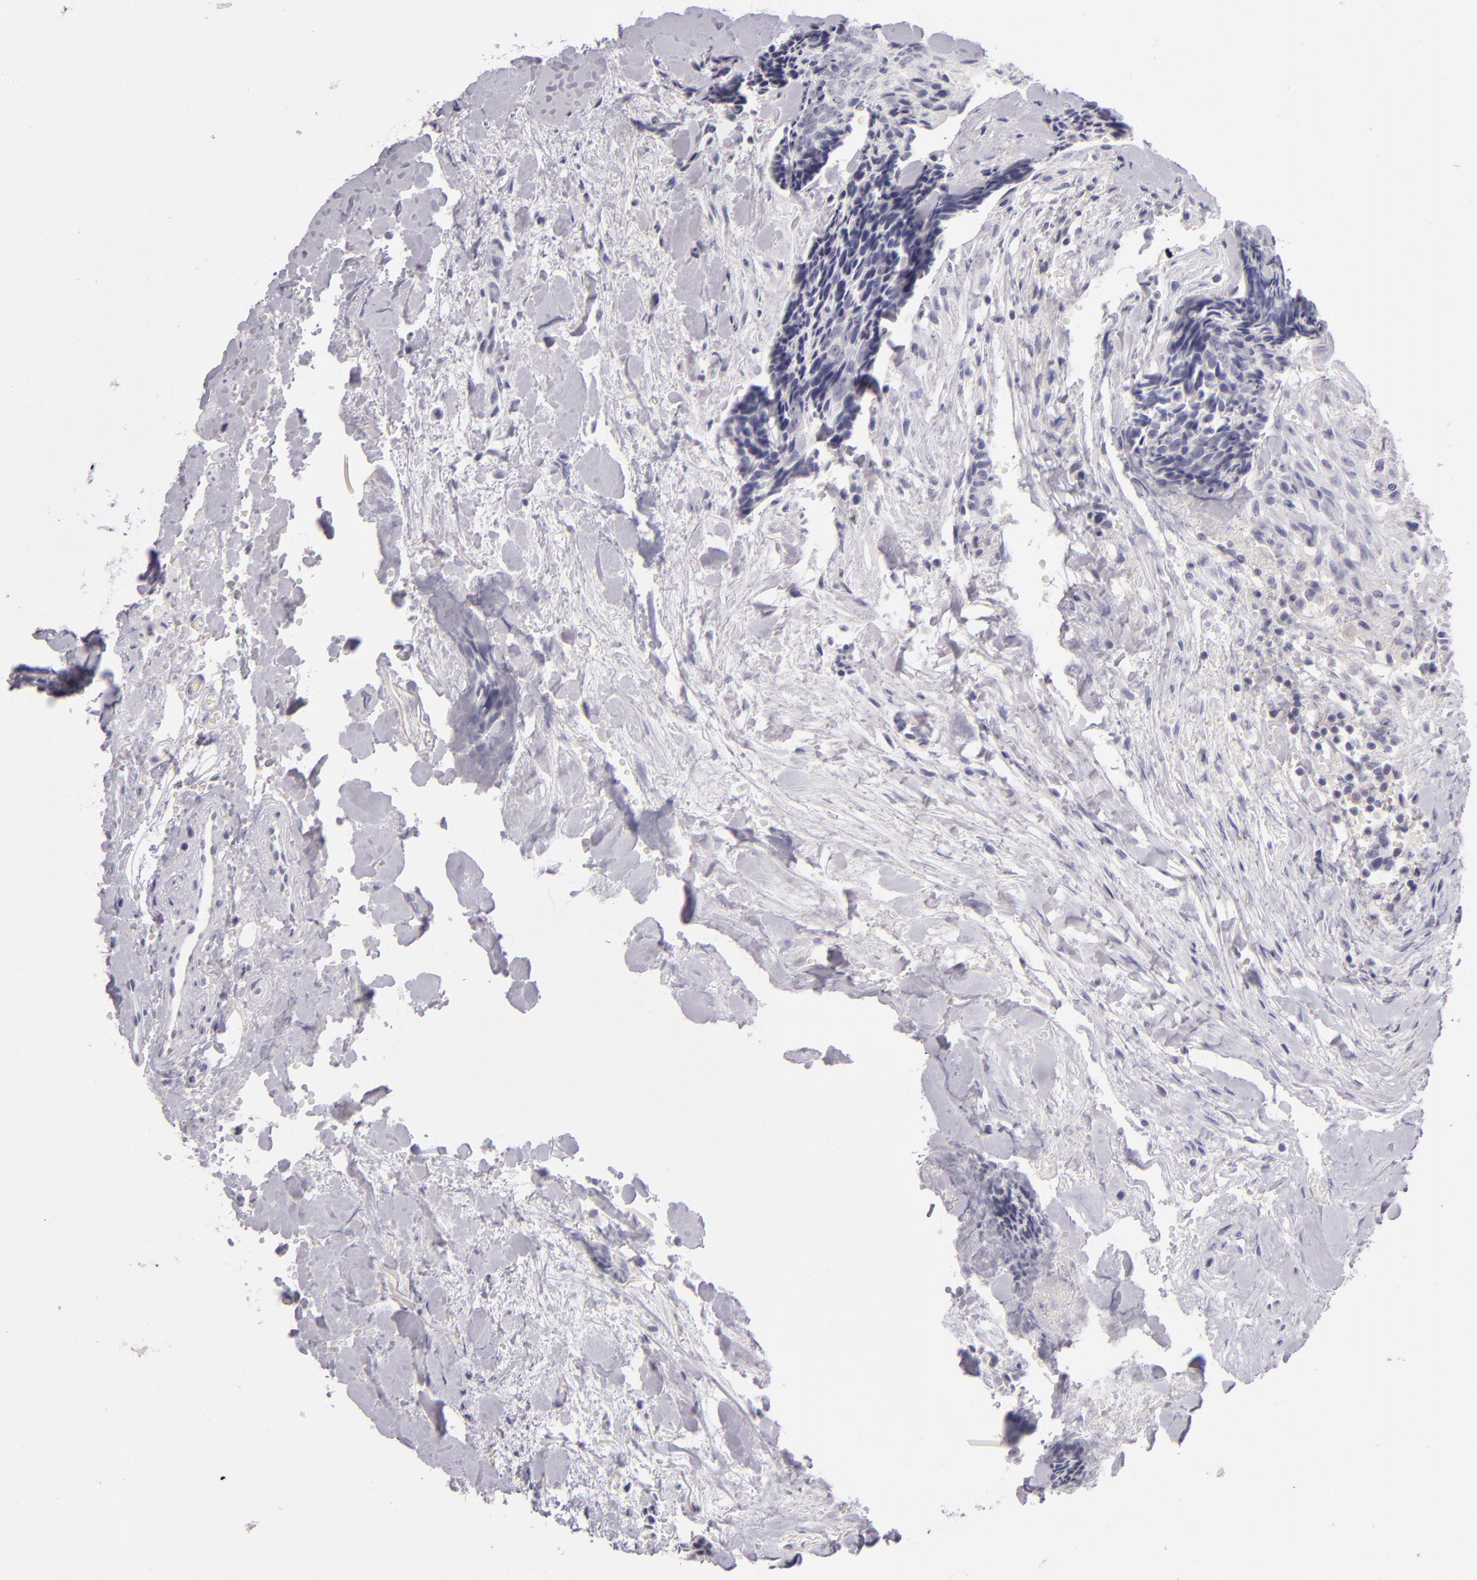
{"staining": {"intensity": "negative", "quantity": "none", "location": "none"}, "tissue": "head and neck cancer", "cell_type": "Tumor cells", "image_type": "cancer", "snomed": [{"axis": "morphology", "description": "Squamous cell carcinoma, NOS"}, {"axis": "topography", "description": "Salivary gland"}, {"axis": "topography", "description": "Head-Neck"}], "caption": "IHC micrograph of head and neck cancer (squamous cell carcinoma) stained for a protein (brown), which demonstrates no expression in tumor cells. The staining is performed using DAB brown chromogen with nuclei counter-stained in using hematoxylin.", "gene": "CD40", "patient": {"sex": "male", "age": 70}}